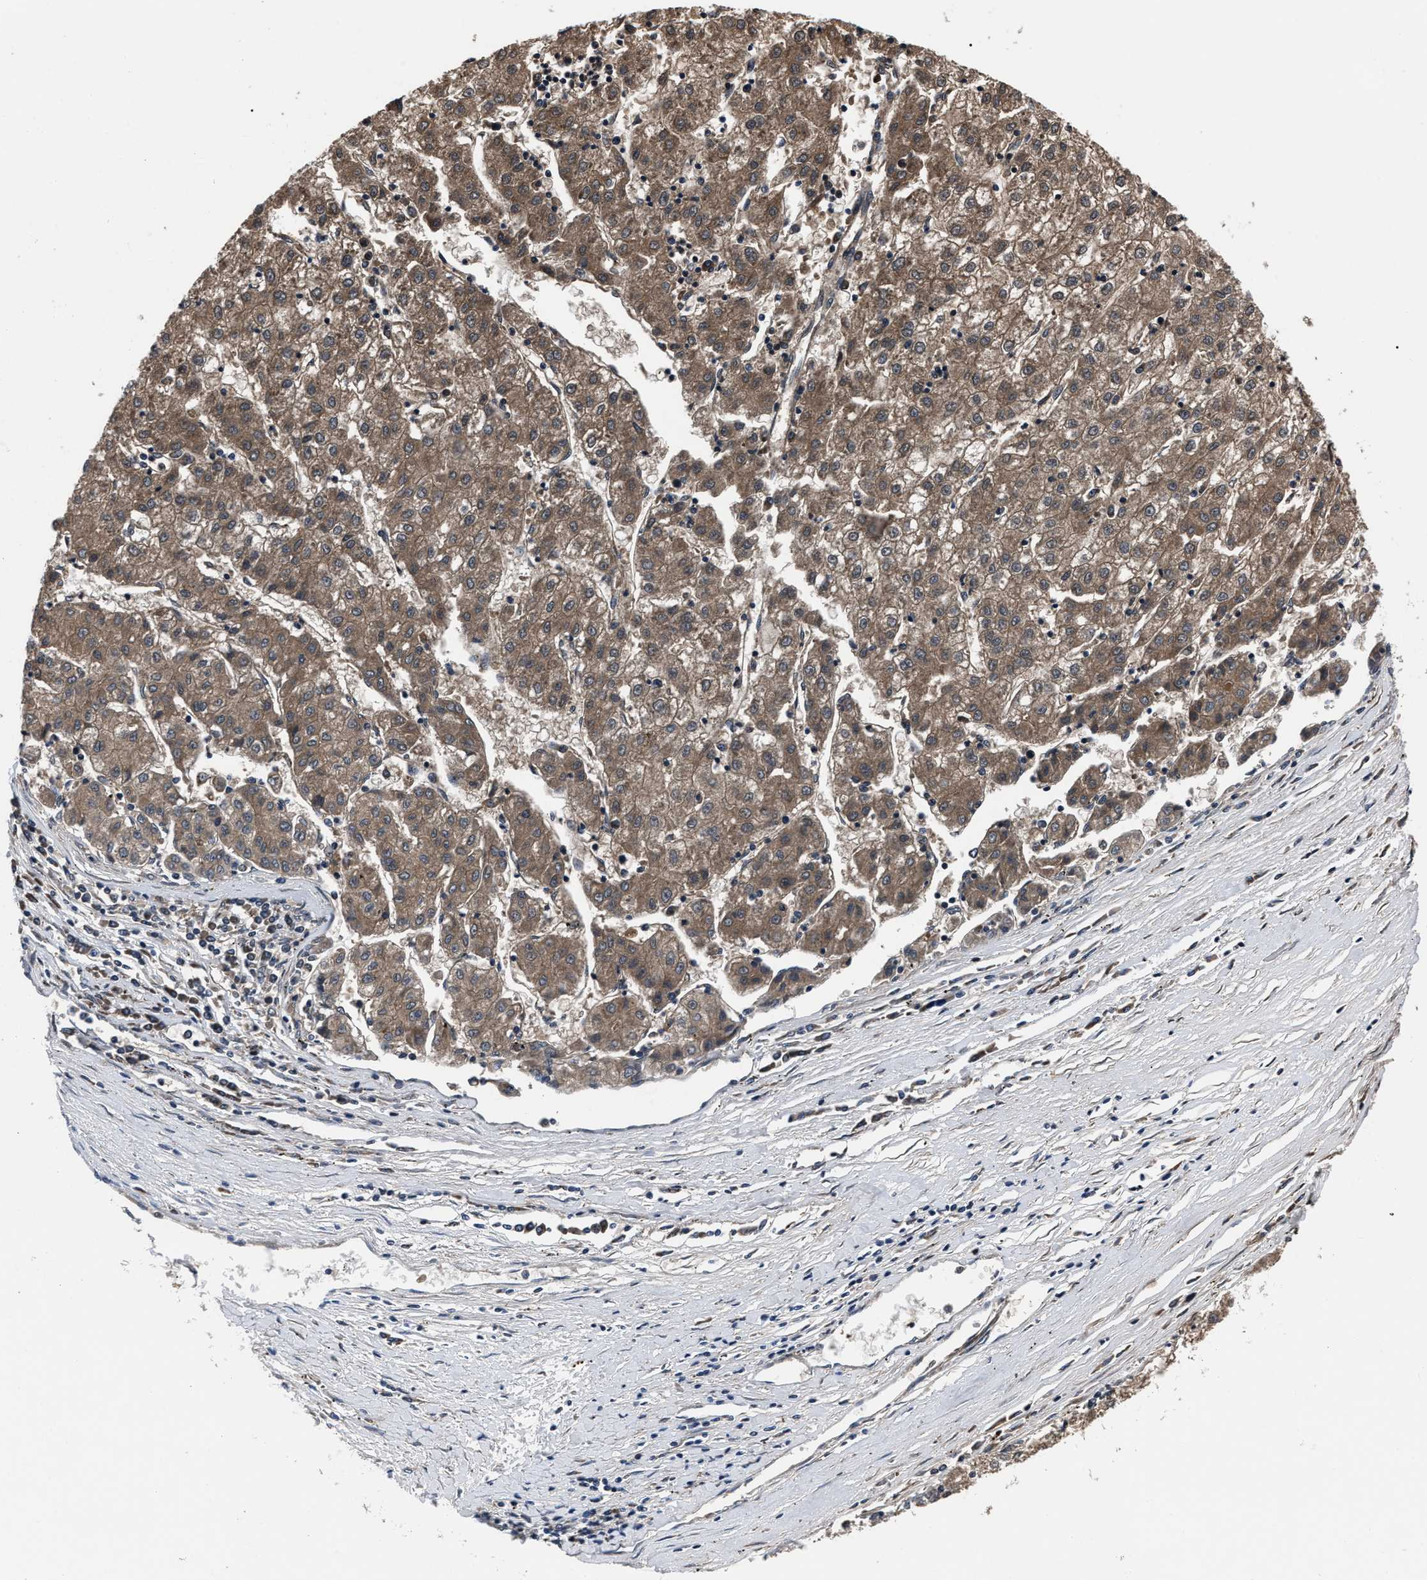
{"staining": {"intensity": "moderate", "quantity": ">75%", "location": "cytoplasmic/membranous"}, "tissue": "liver cancer", "cell_type": "Tumor cells", "image_type": "cancer", "snomed": [{"axis": "morphology", "description": "Carcinoma, Hepatocellular, NOS"}, {"axis": "topography", "description": "Liver"}], "caption": "Hepatocellular carcinoma (liver) stained for a protein (brown) shows moderate cytoplasmic/membranous positive staining in approximately >75% of tumor cells.", "gene": "MOV10L1", "patient": {"sex": "male", "age": 72}}